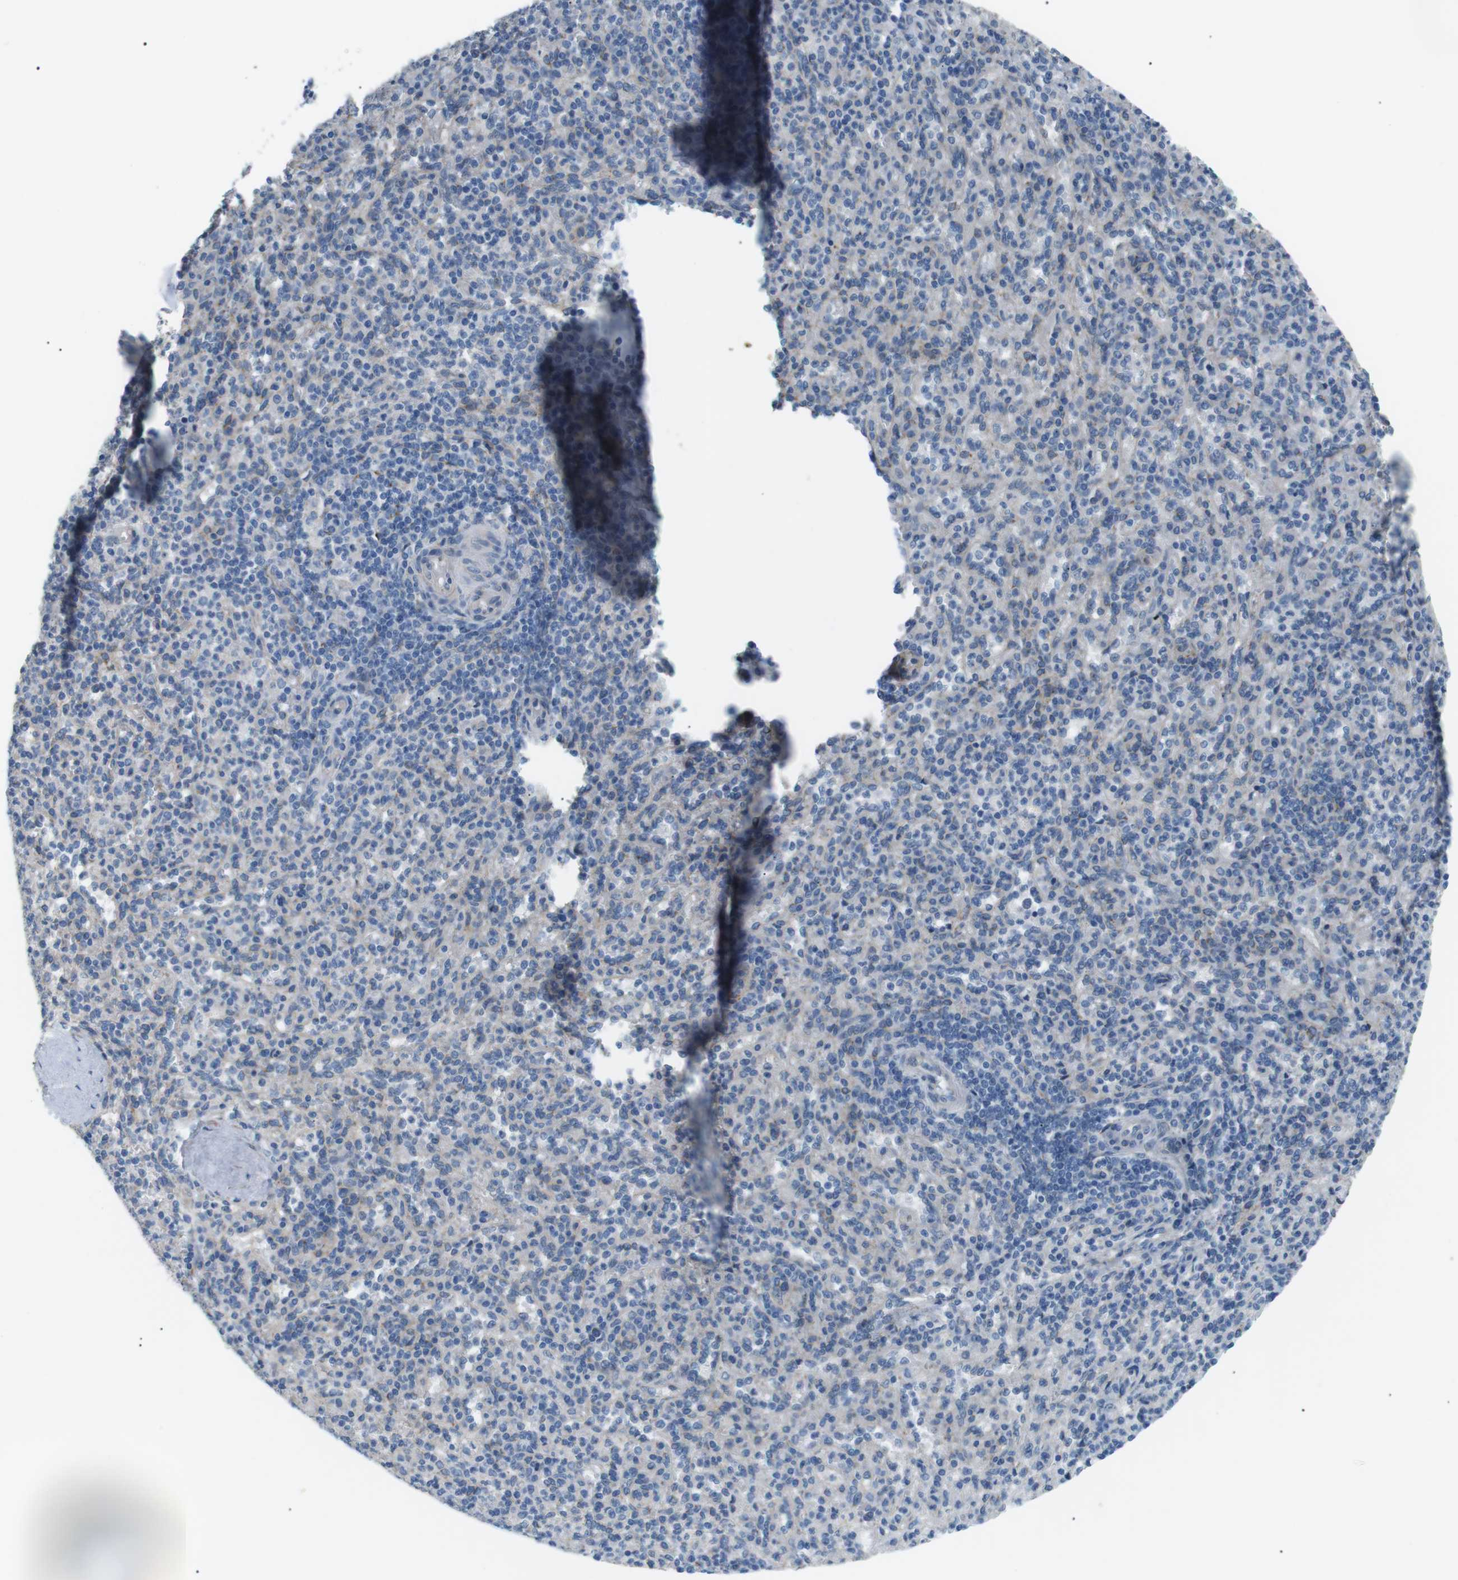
{"staining": {"intensity": "negative", "quantity": "none", "location": "none"}, "tissue": "spleen", "cell_type": "Cells in red pulp", "image_type": "normal", "snomed": [{"axis": "morphology", "description": "Normal tissue, NOS"}, {"axis": "topography", "description": "Spleen"}], "caption": "This is an immunohistochemistry micrograph of unremarkable human spleen. There is no expression in cells in red pulp.", "gene": "MTARC2", "patient": {"sex": "male", "age": 36}}